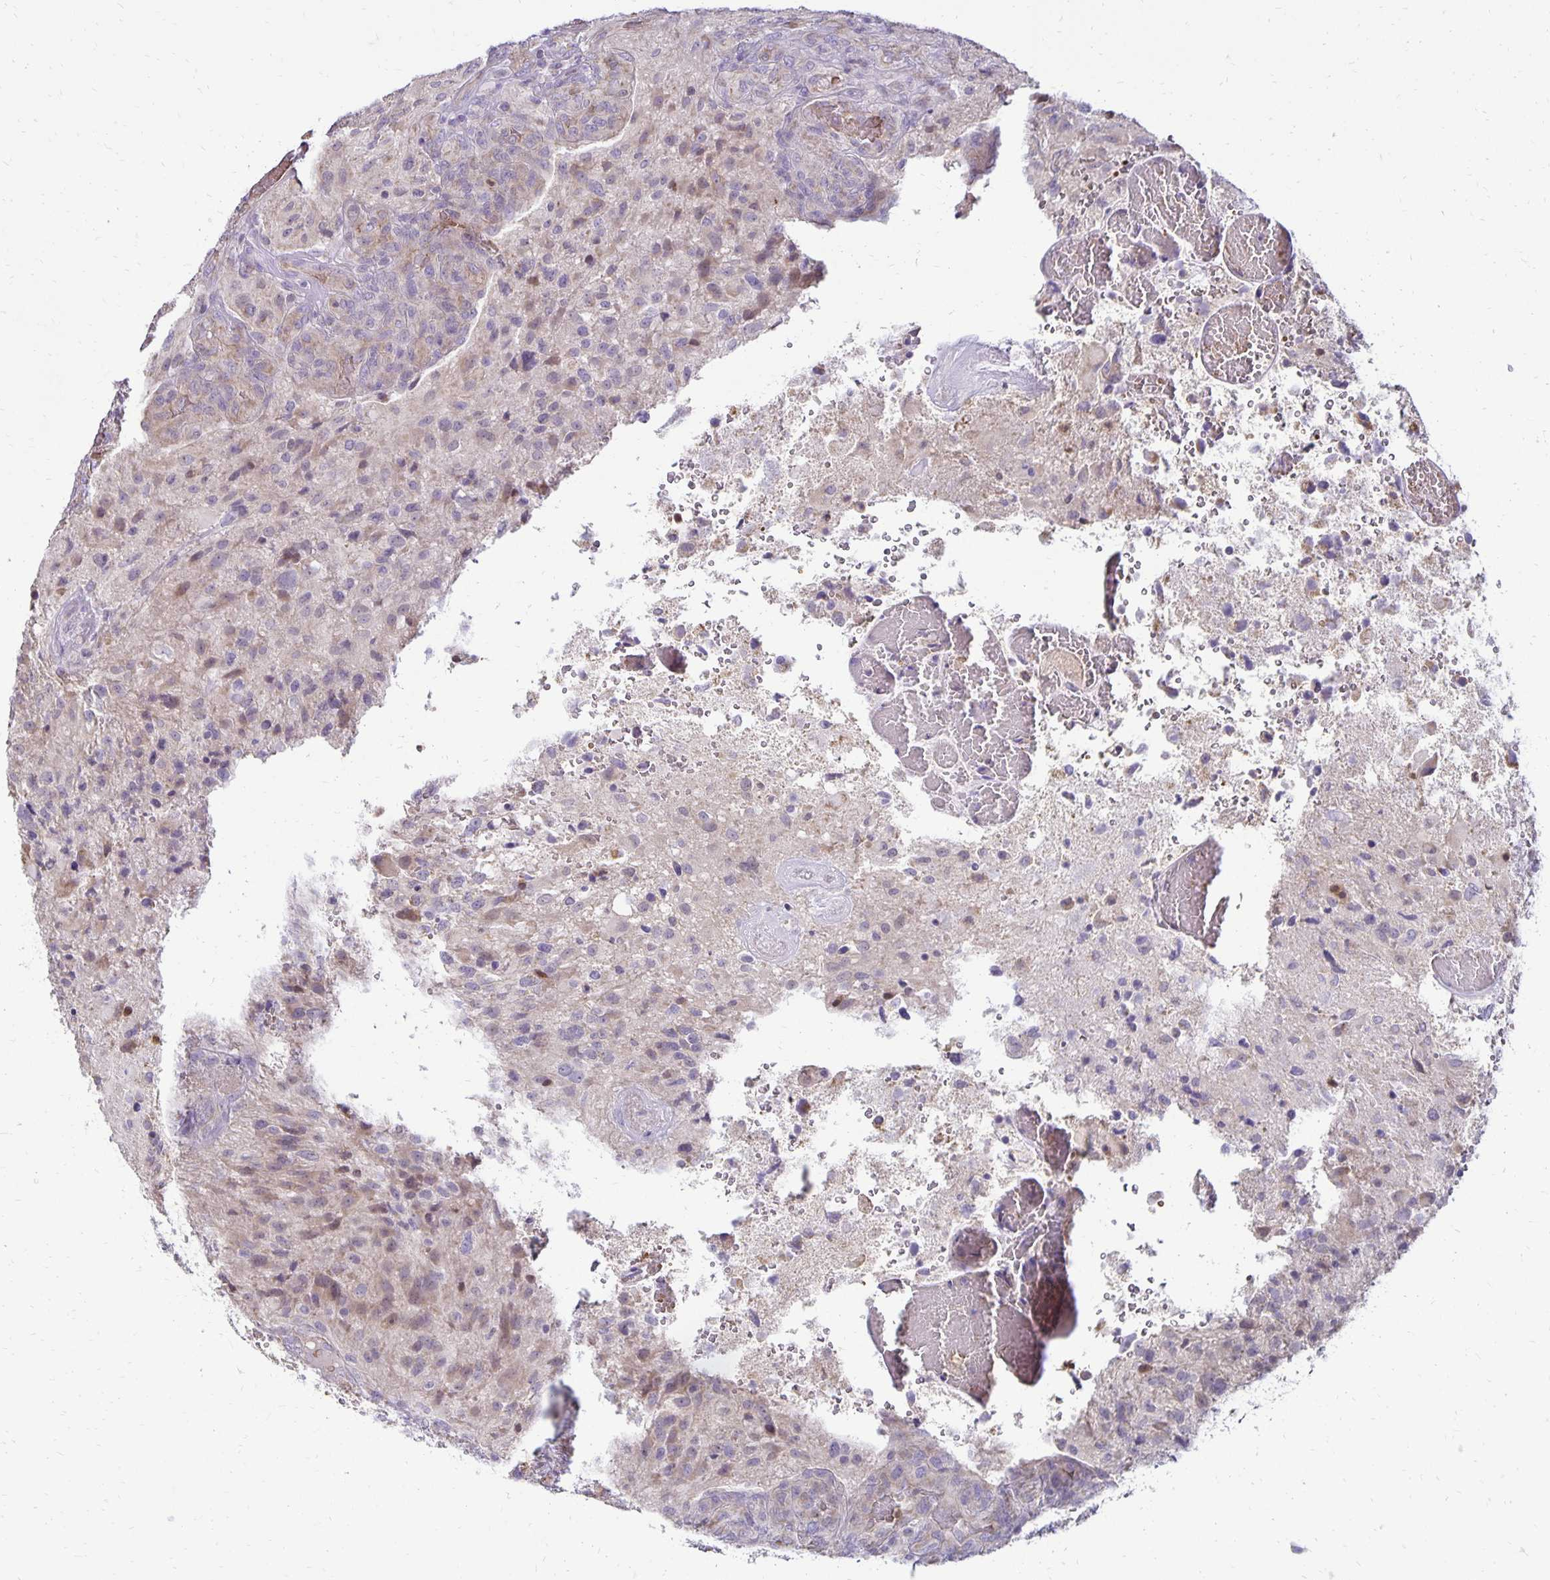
{"staining": {"intensity": "negative", "quantity": "none", "location": "none"}, "tissue": "glioma", "cell_type": "Tumor cells", "image_type": "cancer", "snomed": [{"axis": "morphology", "description": "Glioma, malignant, High grade"}, {"axis": "topography", "description": "Brain"}], "caption": "An image of malignant glioma (high-grade) stained for a protein reveals no brown staining in tumor cells.", "gene": "FN3K", "patient": {"sex": "male", "age": 53}}